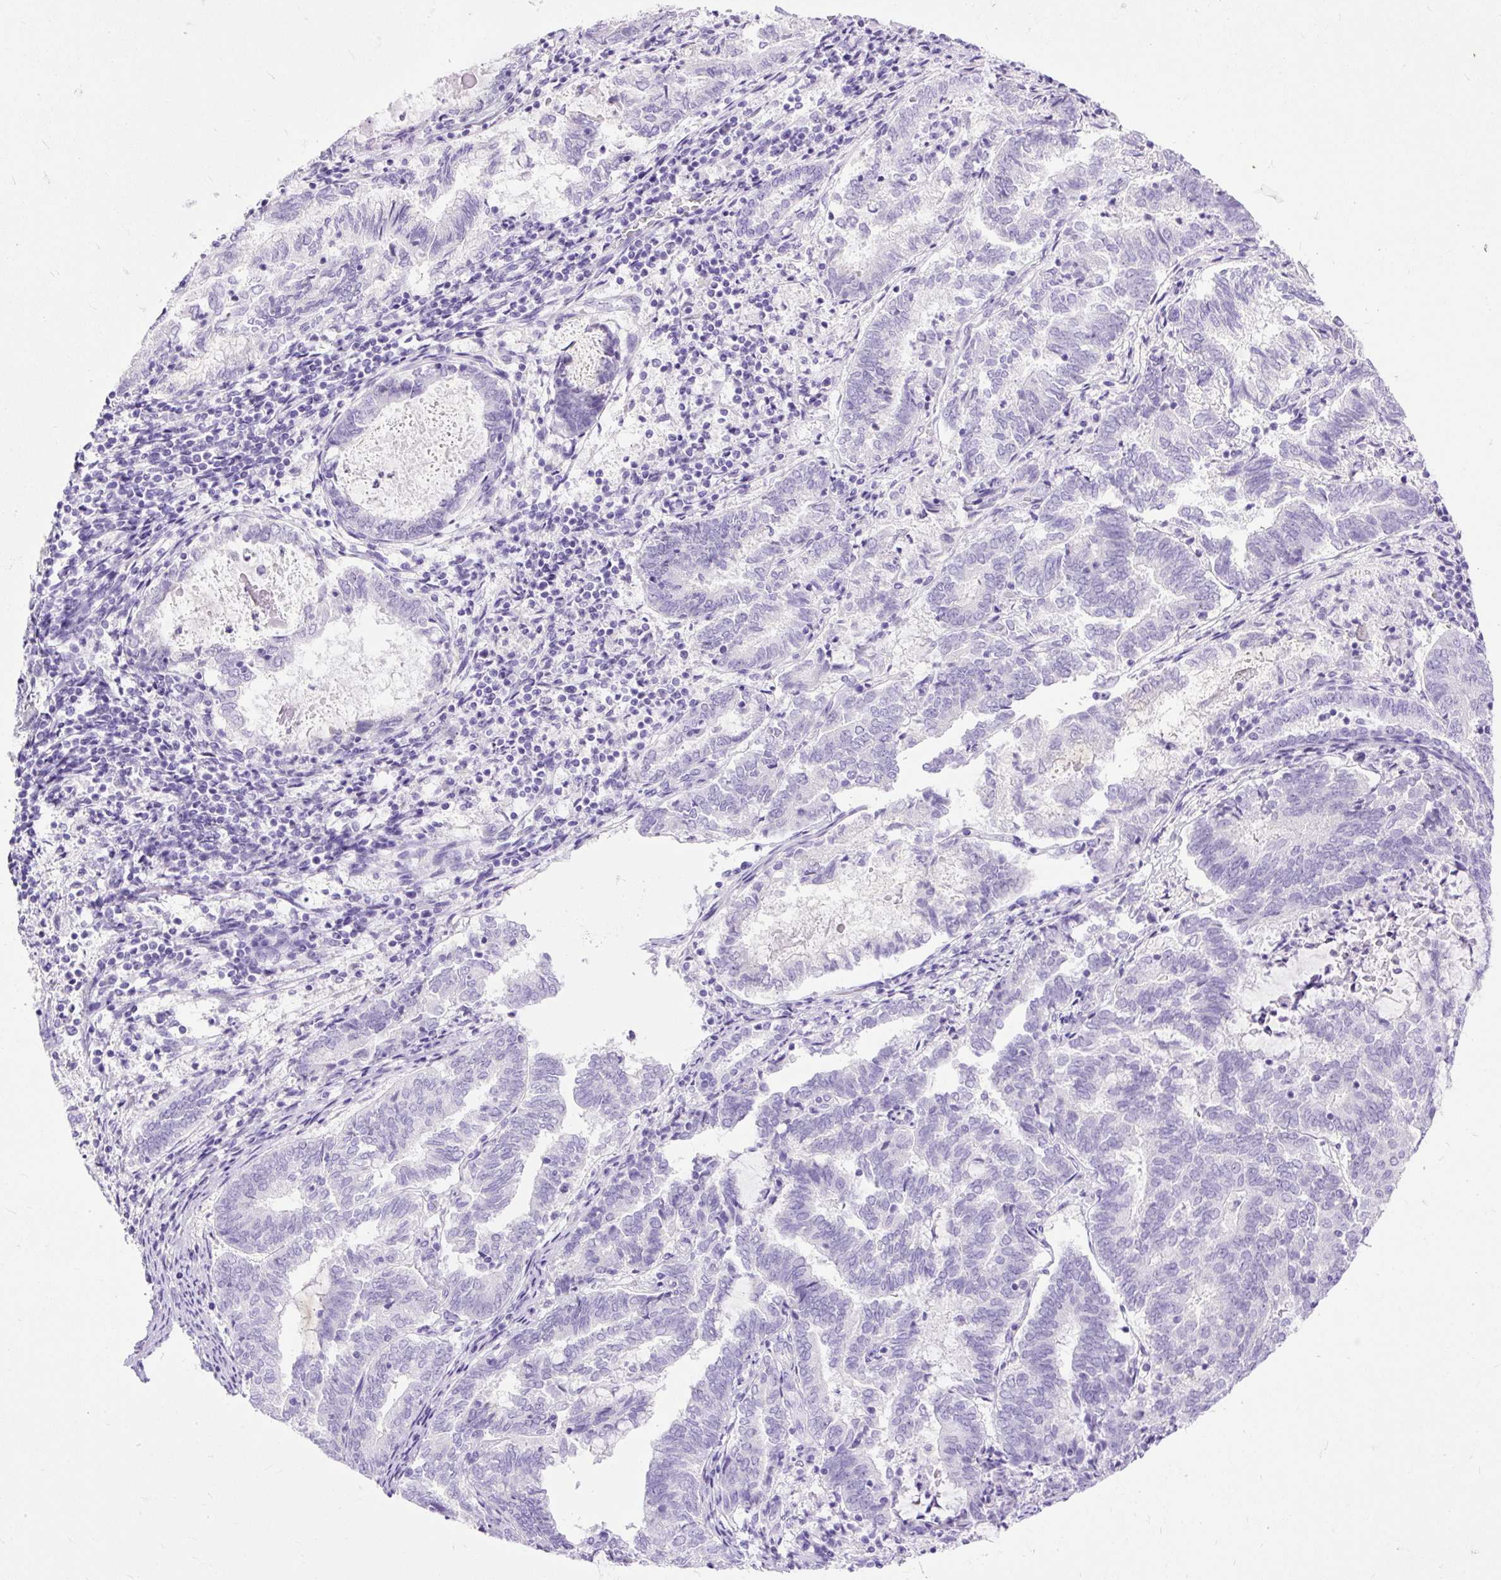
{"staining": {"intensity": "negative", "quantity": "none", "location": "none"}, "tissue": "endometrial cancer", "cell_type": "Tumor cells", "image_type": "cancer", "snomed": [{"axis": "morphology", "description": "Adenocarcinoma, NOS"}, {"axis": "topography", "description": "Endometrium"}], "caption": "Human endometrial adenocarcinoma stained for a protein using IHC shows no staining in tumor cells.", "gene": "HEY1", "patient": {"sex": "female", "age": 80}}